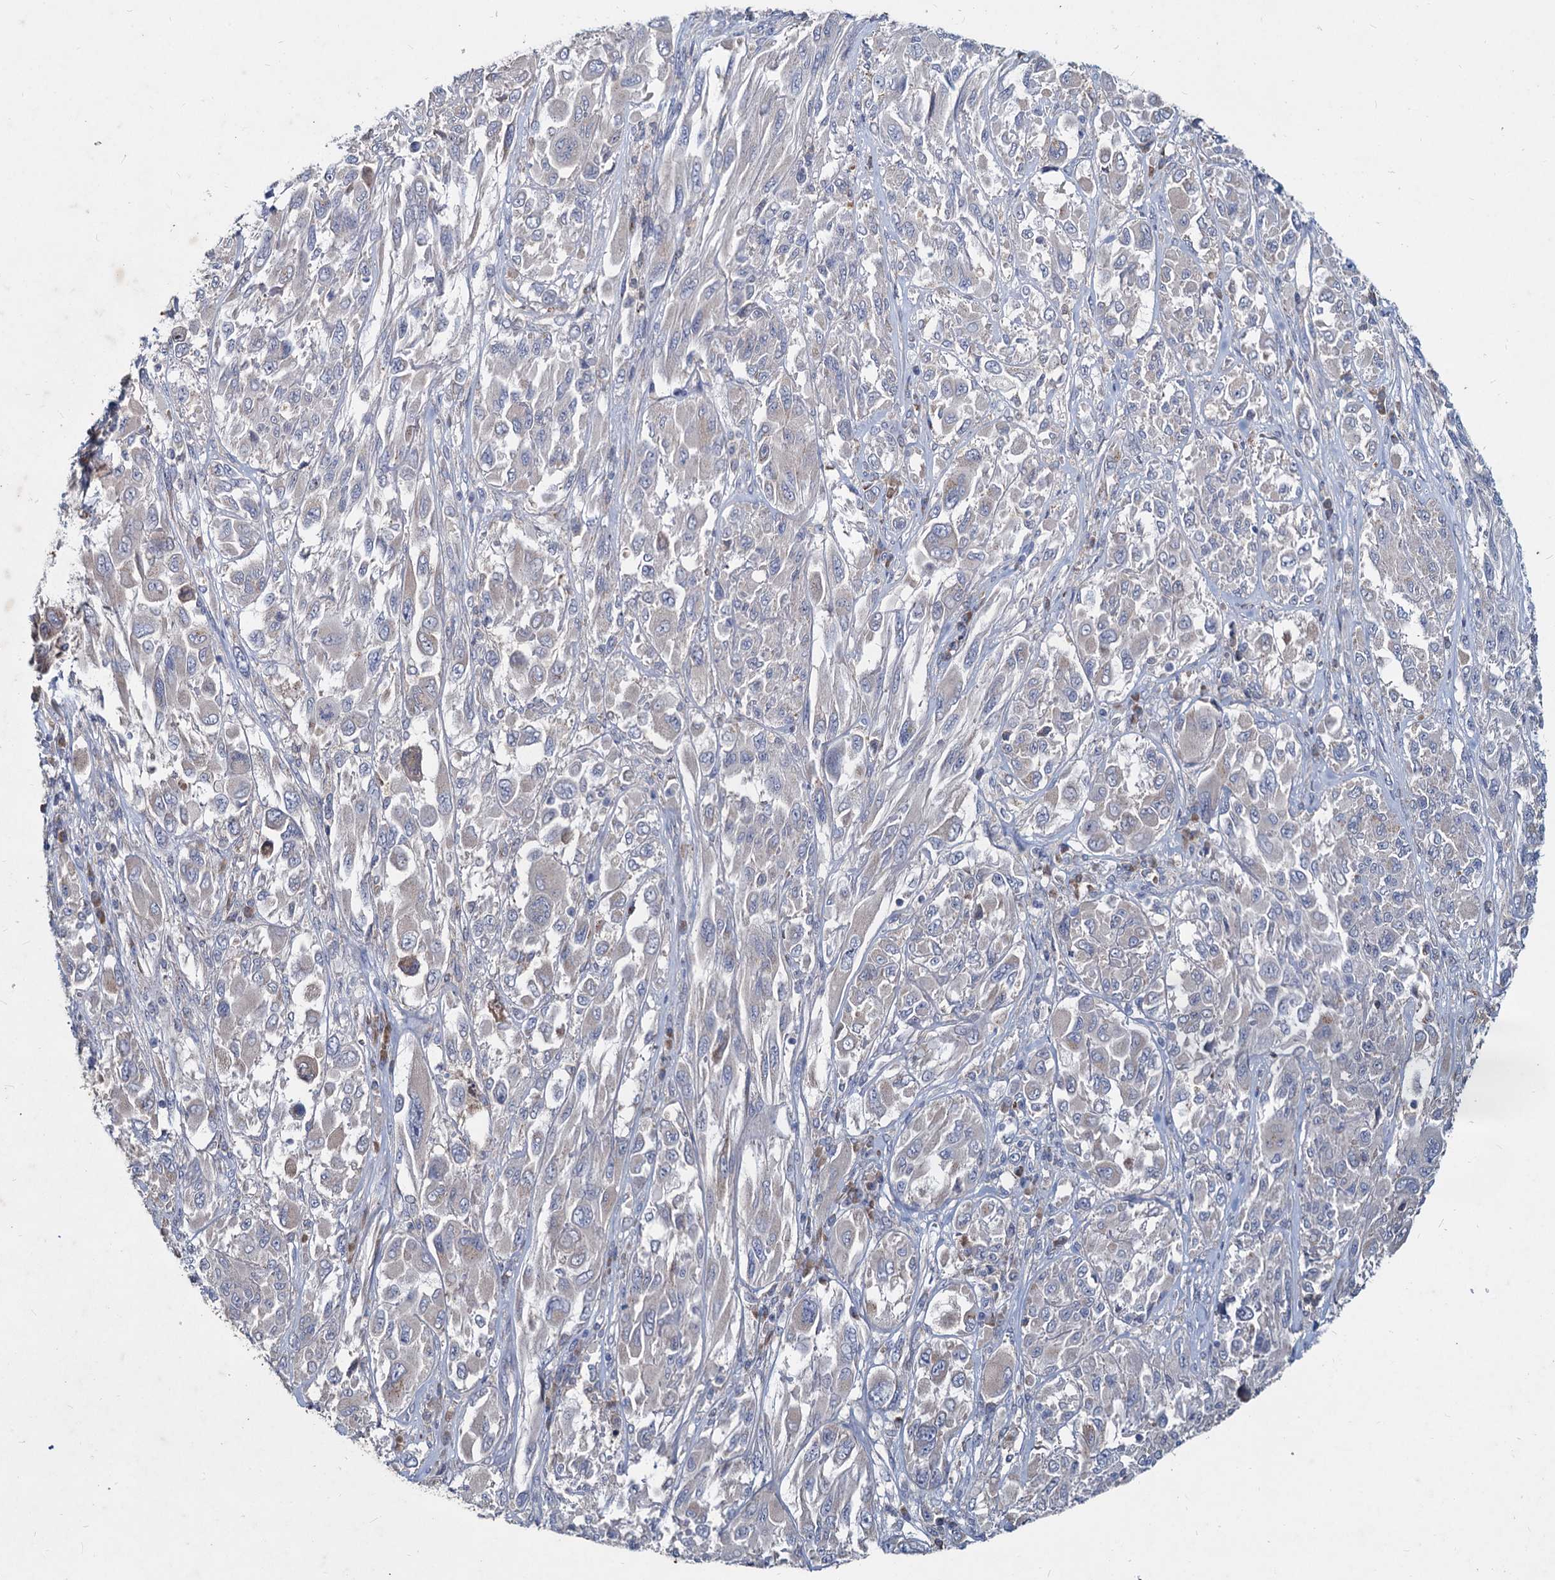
{"staining": {"intensity": "negative", "quantity": "none", "location": "none"}, "tissue": "melanoma", "cell_type": "Tumor cells", "image_type": "cancer", "snomed": [{"axis": "morphology", "description": "Malignant melanoma, NOS"}, {"axis": "topography", "description": "Skin"}], "caption": "A photomicrograph of human melanoma is negative for staining in tumor cells. (DAB (3,3'-diaminobenzidine) immunohistochemistry (IHC) with hematoxylin counter stain).", "gene": "TMX2", "patient": {"sex": "female", "age": 91}}